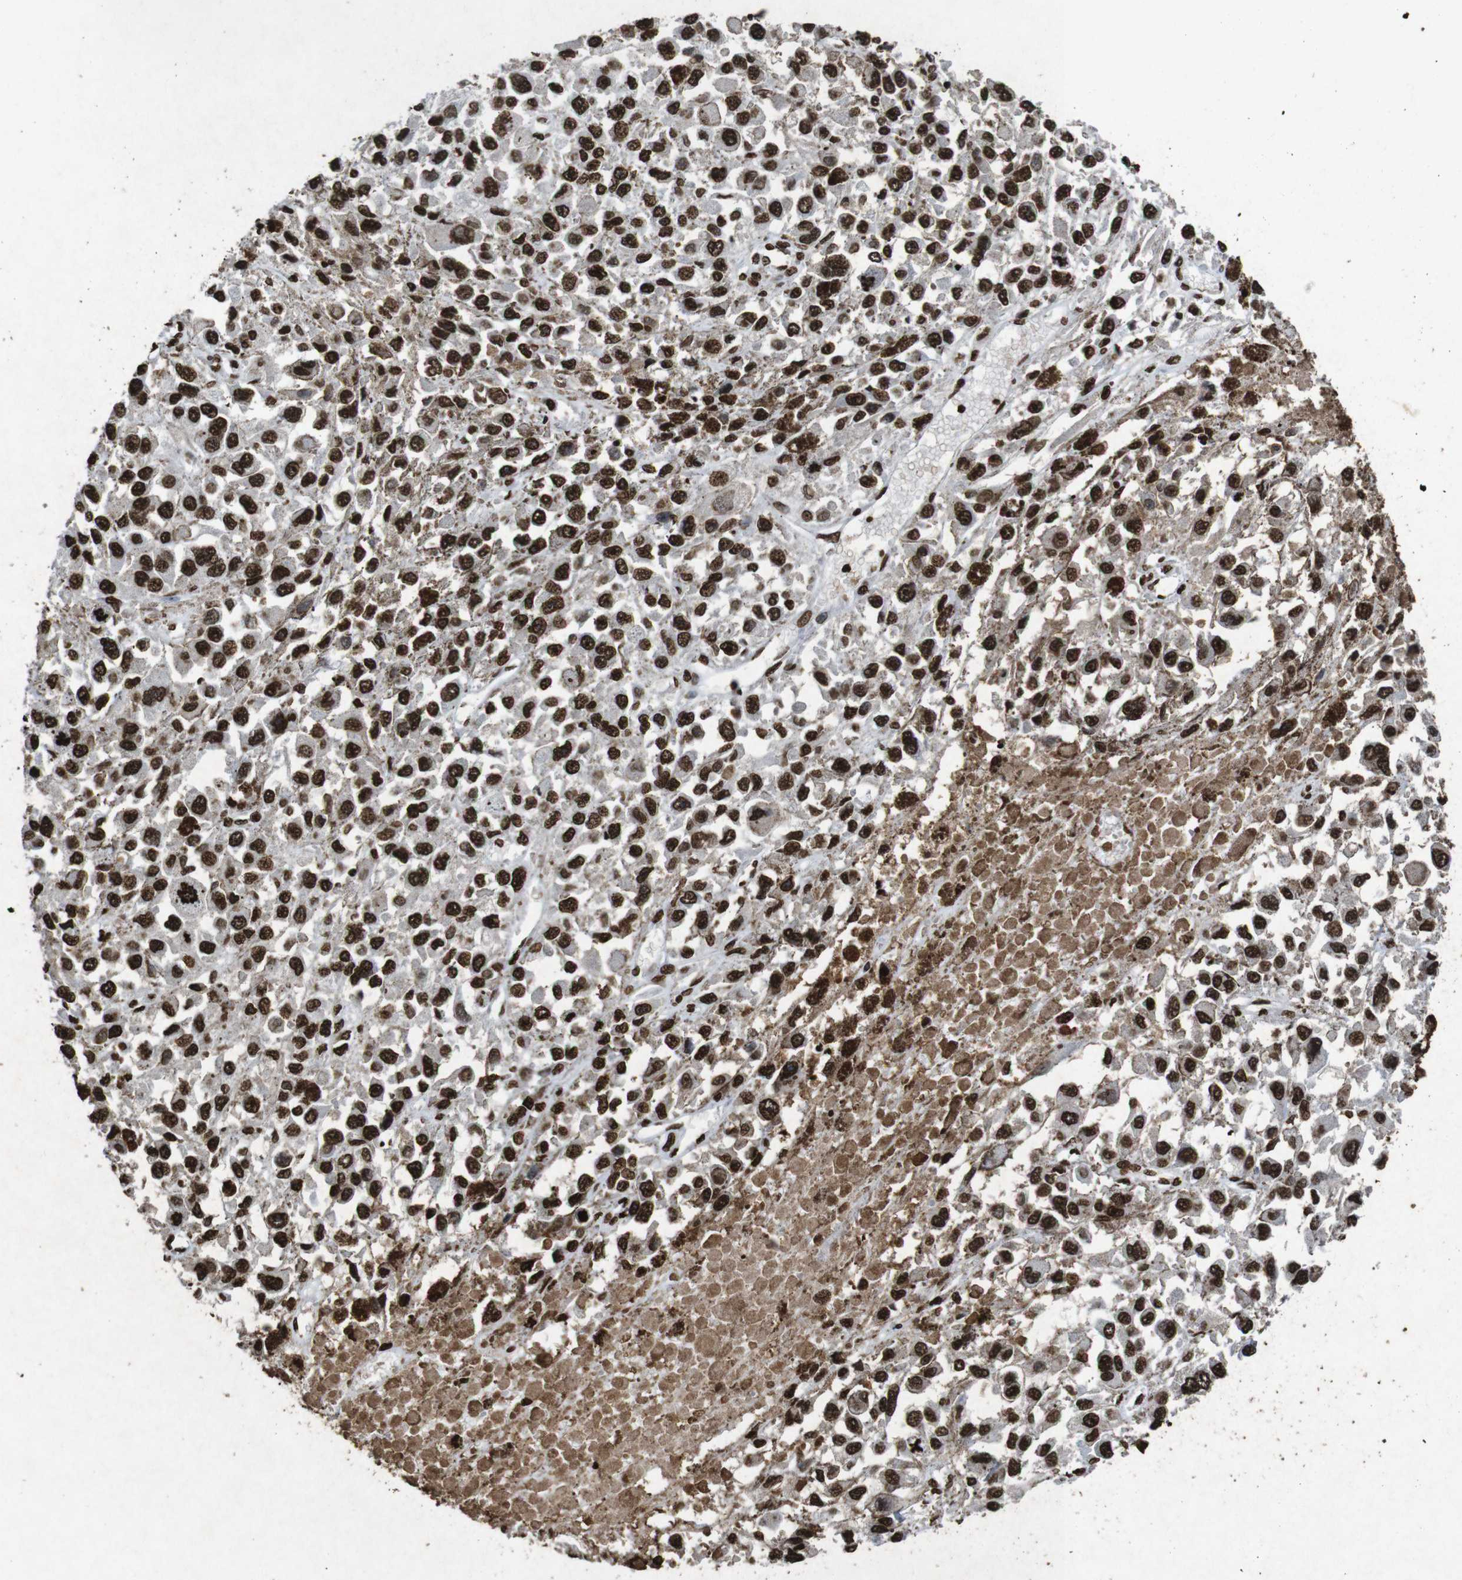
{"staining": {"intensity": "strong", "quantity": ">75%", "location": "nuclear"}, "tissue": "melanoma", "cell_type": "Tumor cells", "image_type": "cancer", "snomed": [{"axis": "morphology", "description": "Malignant melanoma, Metastatic site"}, {"axis": "topography", "description": "Lymph node"}], "caption": "Strong nuclear expression for a protein is present in approximately >75% of tumor cells of malignant melanoma (metastatic site) using IHC.", "gene": "MDM2", "patient": {"sex": "male", "age": 59}}